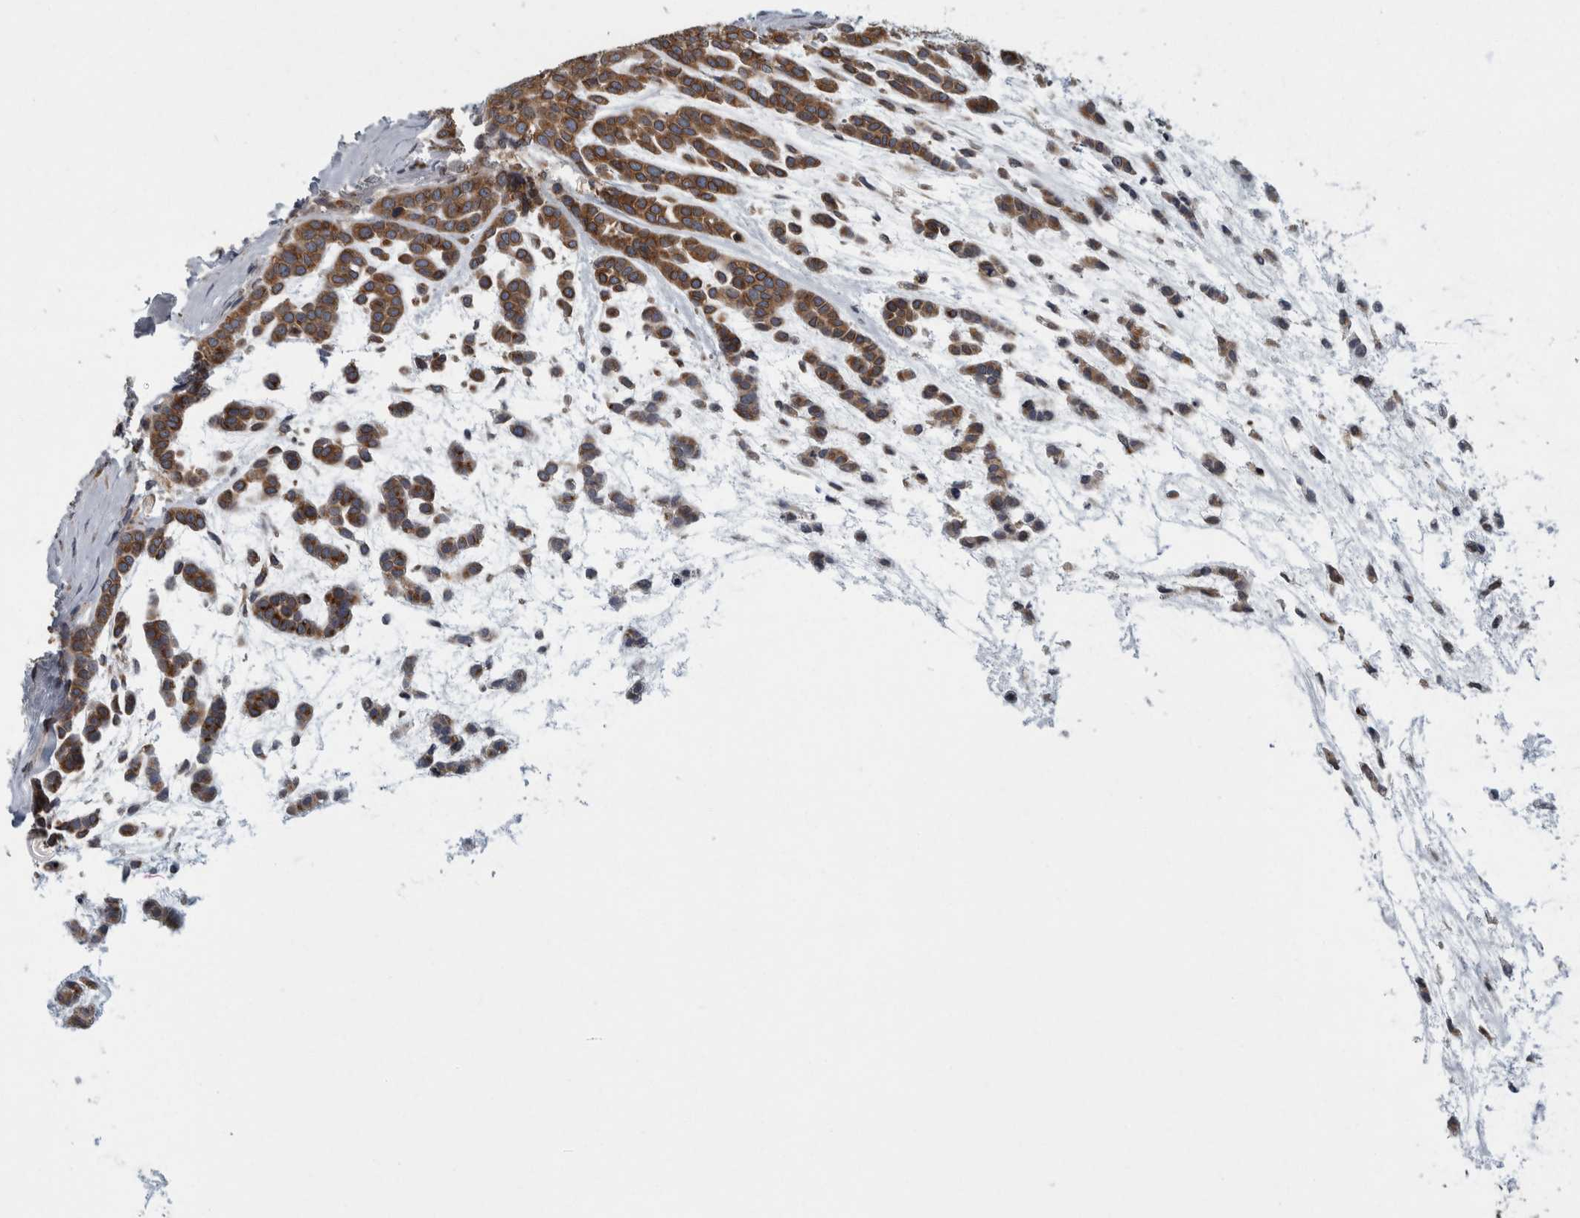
{"staining": {"intensity": "strong", "quantity": ">75%", "location": "cytoplasmic/membranous"}, "tissue": "head and neck cancer", "cell_type": "Tumor cells", "image_type": "cancer", "snomed": [{"axis": "morphology", "description": "Adenocarcinoma, NOS"}, {"axis": "morphology", "description": "Adenoma, NOS"}, {"axis": "topography", "description": "Head-Neck"}], "caption": "Immunohistochemical staining of human head and neck cancer (adenoma) shows high levels of strong cytoplasmic/membranous protein expression in about >75% of tumor cells.", "gene": "LMAN2L", "patient": {"sex": "female", "age": 55}}